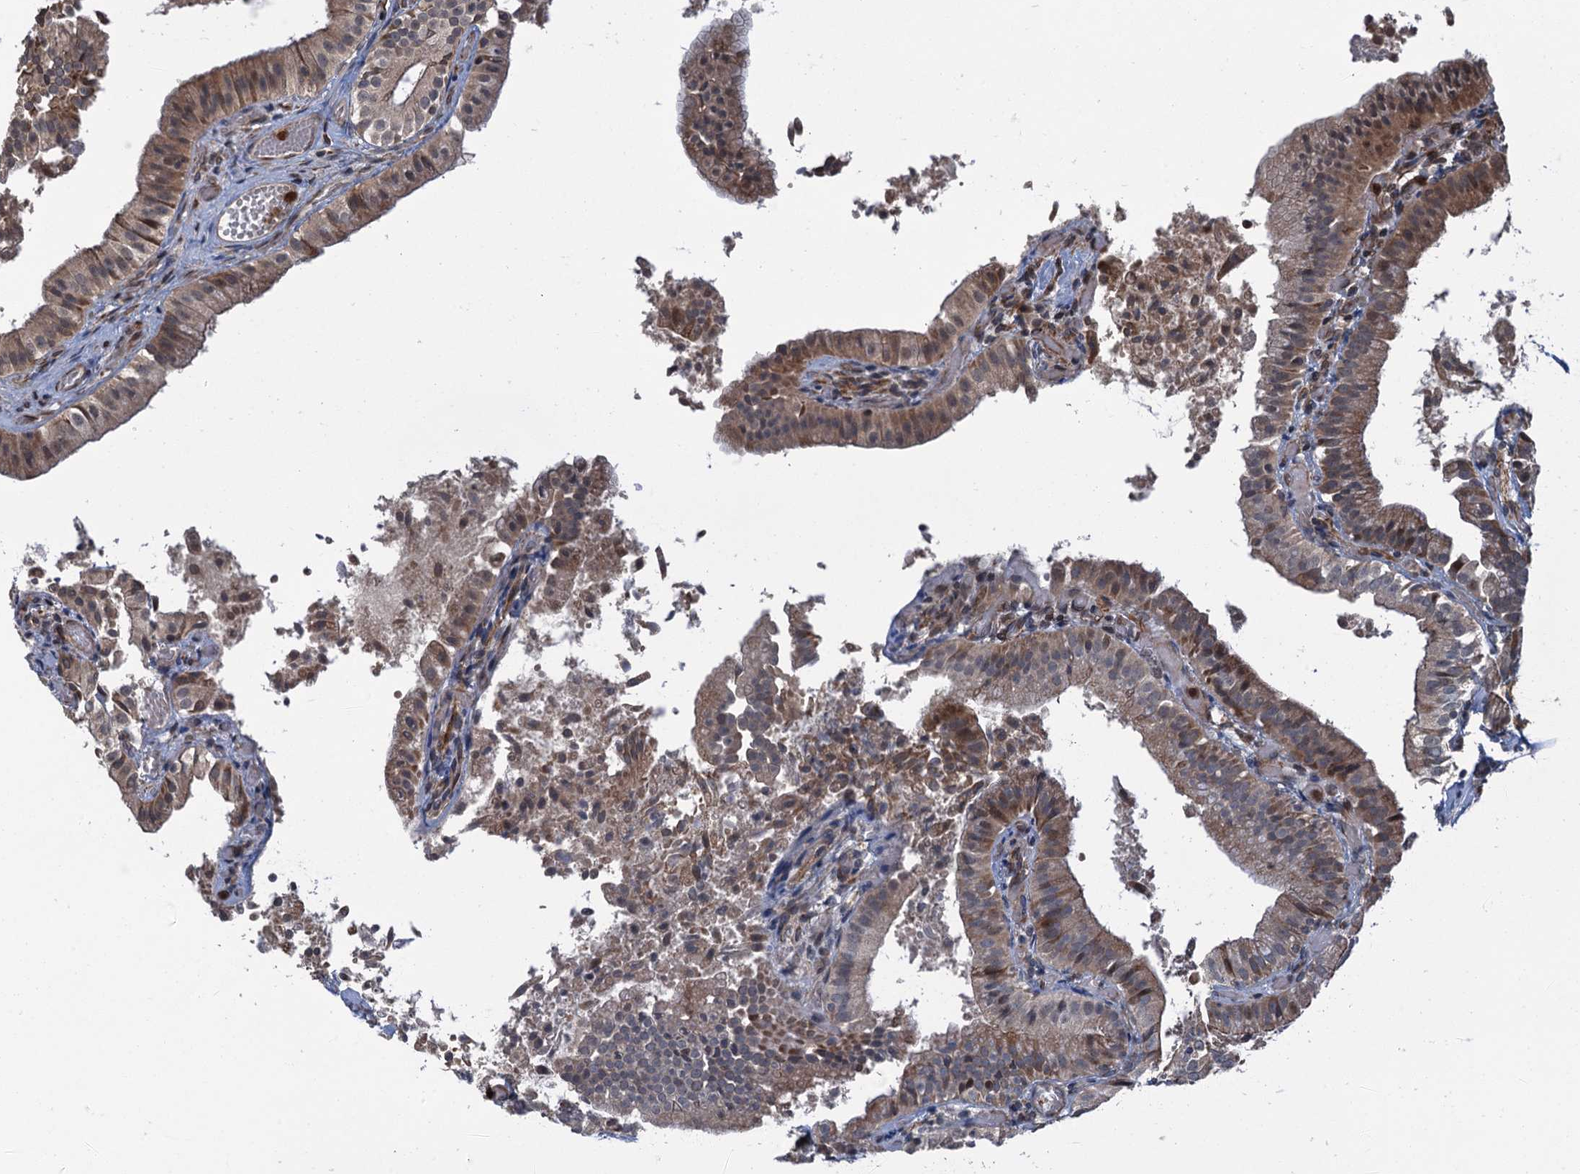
{"staining": {"intensity": "moderate", "quantity": "25%-75%", "location": "cytoplasmic/membranous,nuclear"}, "tissue": "gallbladder", "cell_type": "Glandular cells", "image_type": "normal", "snomed": [{"axis": "morphology", "description": "Normal tissue, NOS"}, {"axis": "topography", "description": "Gallbladder"}], "caption": "Normal gallbladder was stained to show a protein in brown. There is medium levels of moderate cytoplasmic/membranous,nuclear staining in approximately 25%-75% of glandular cells.", "gene": "WHAMM", "patient": {"sex": "female", "age": 47}}